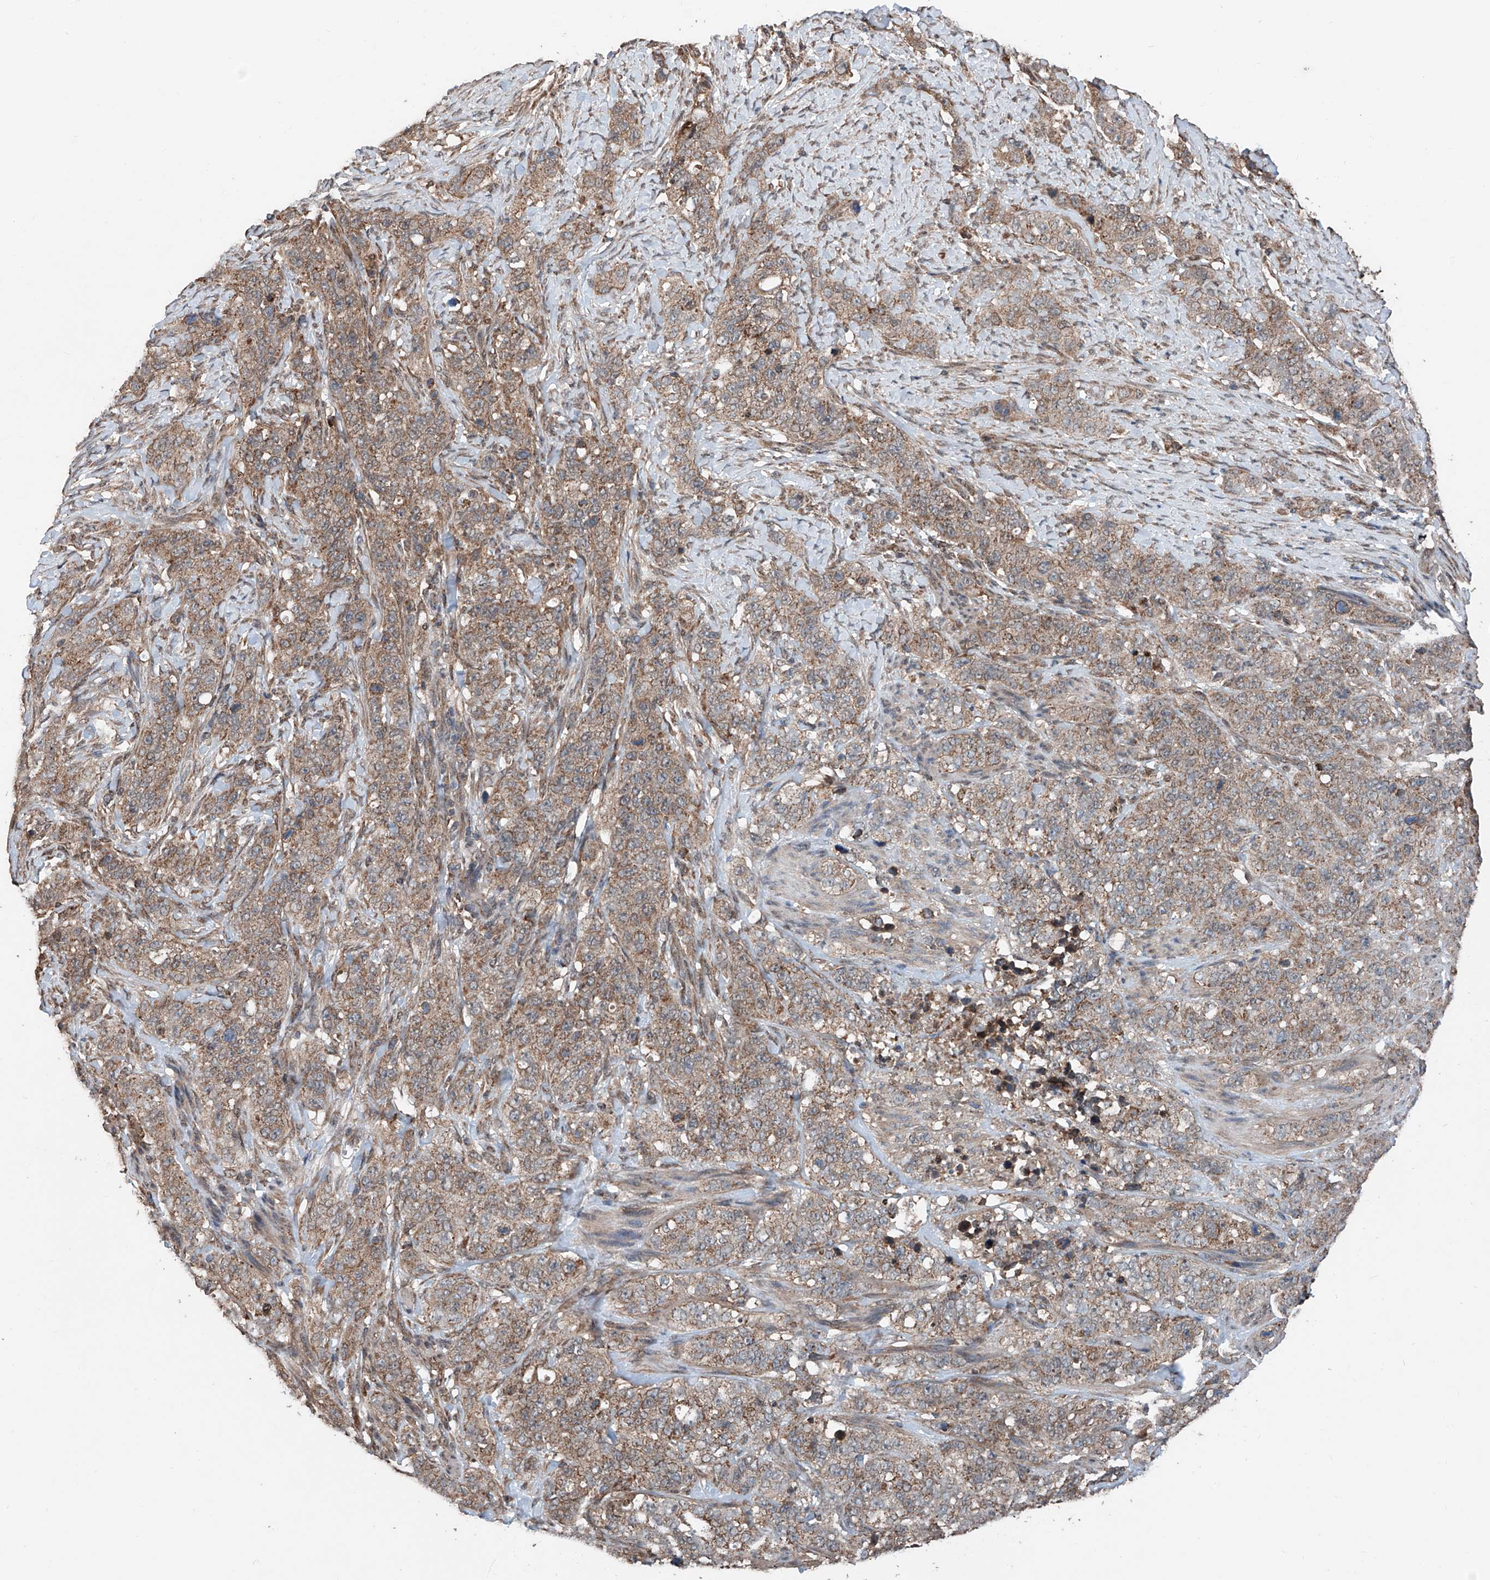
{"staining": {"intensity": "moderate", "quantity": ">75%", "location": "cytoplasmic/membranous"}, "tissue": "stomach cancer", "cell_type": "Tumor cells", "image_type": "cancer", "snomed": [{"axis": "morphology", "description": "Adenocarcinoma, NOS"}, {"axis": "topography", "description": "Stomach"}], "caption": "Moderate cytoplasmic/membranous protein expression is appreciated in about >75% of tumor cells in stomach cancer (adenocarcinoma). (DAB IHC with brightfield microscopy, high magnification).", "gene": "ZNF445", "patient": {"sex": "male", "age": 48}}